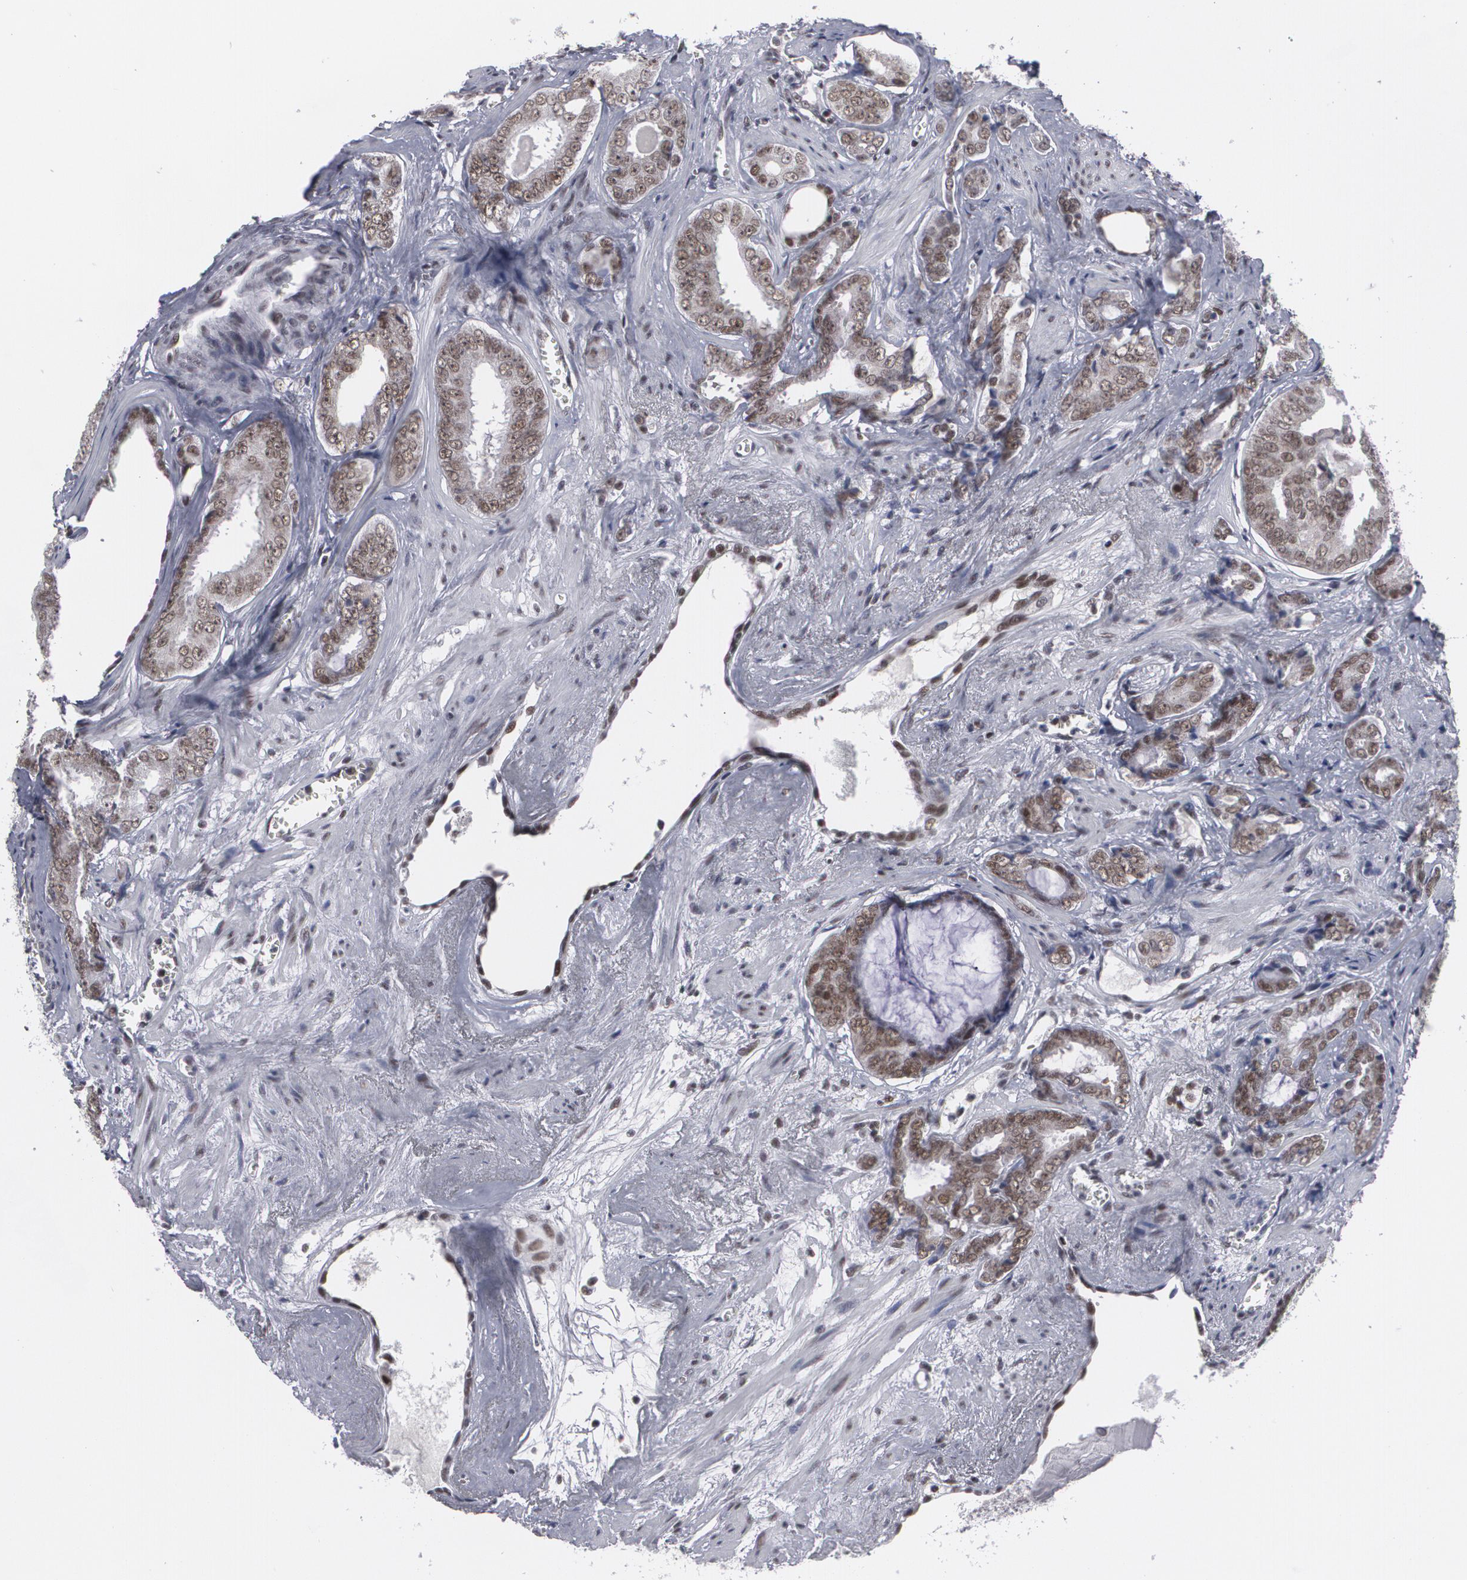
{"staining": {"intensity": "strong", "quantity": ">75%", "location": "nuclear"}, "tissue": "prostate cancer", "cell_type": "Tumor cells", "image_type": "cancer", "snomed": [{"axis": "morphology", "description": "Adenocarcinoma, Medium grade"}, {"axis": "topography", "description": "Prostate"}], "caption": "Strong nuclear protein staining is appreciated in approximately >75% of tumor cells in prostate adenocarcinoma (medium-grade).", "gene": "MCL1", "patient": {"sex": "male", "age": 79}}